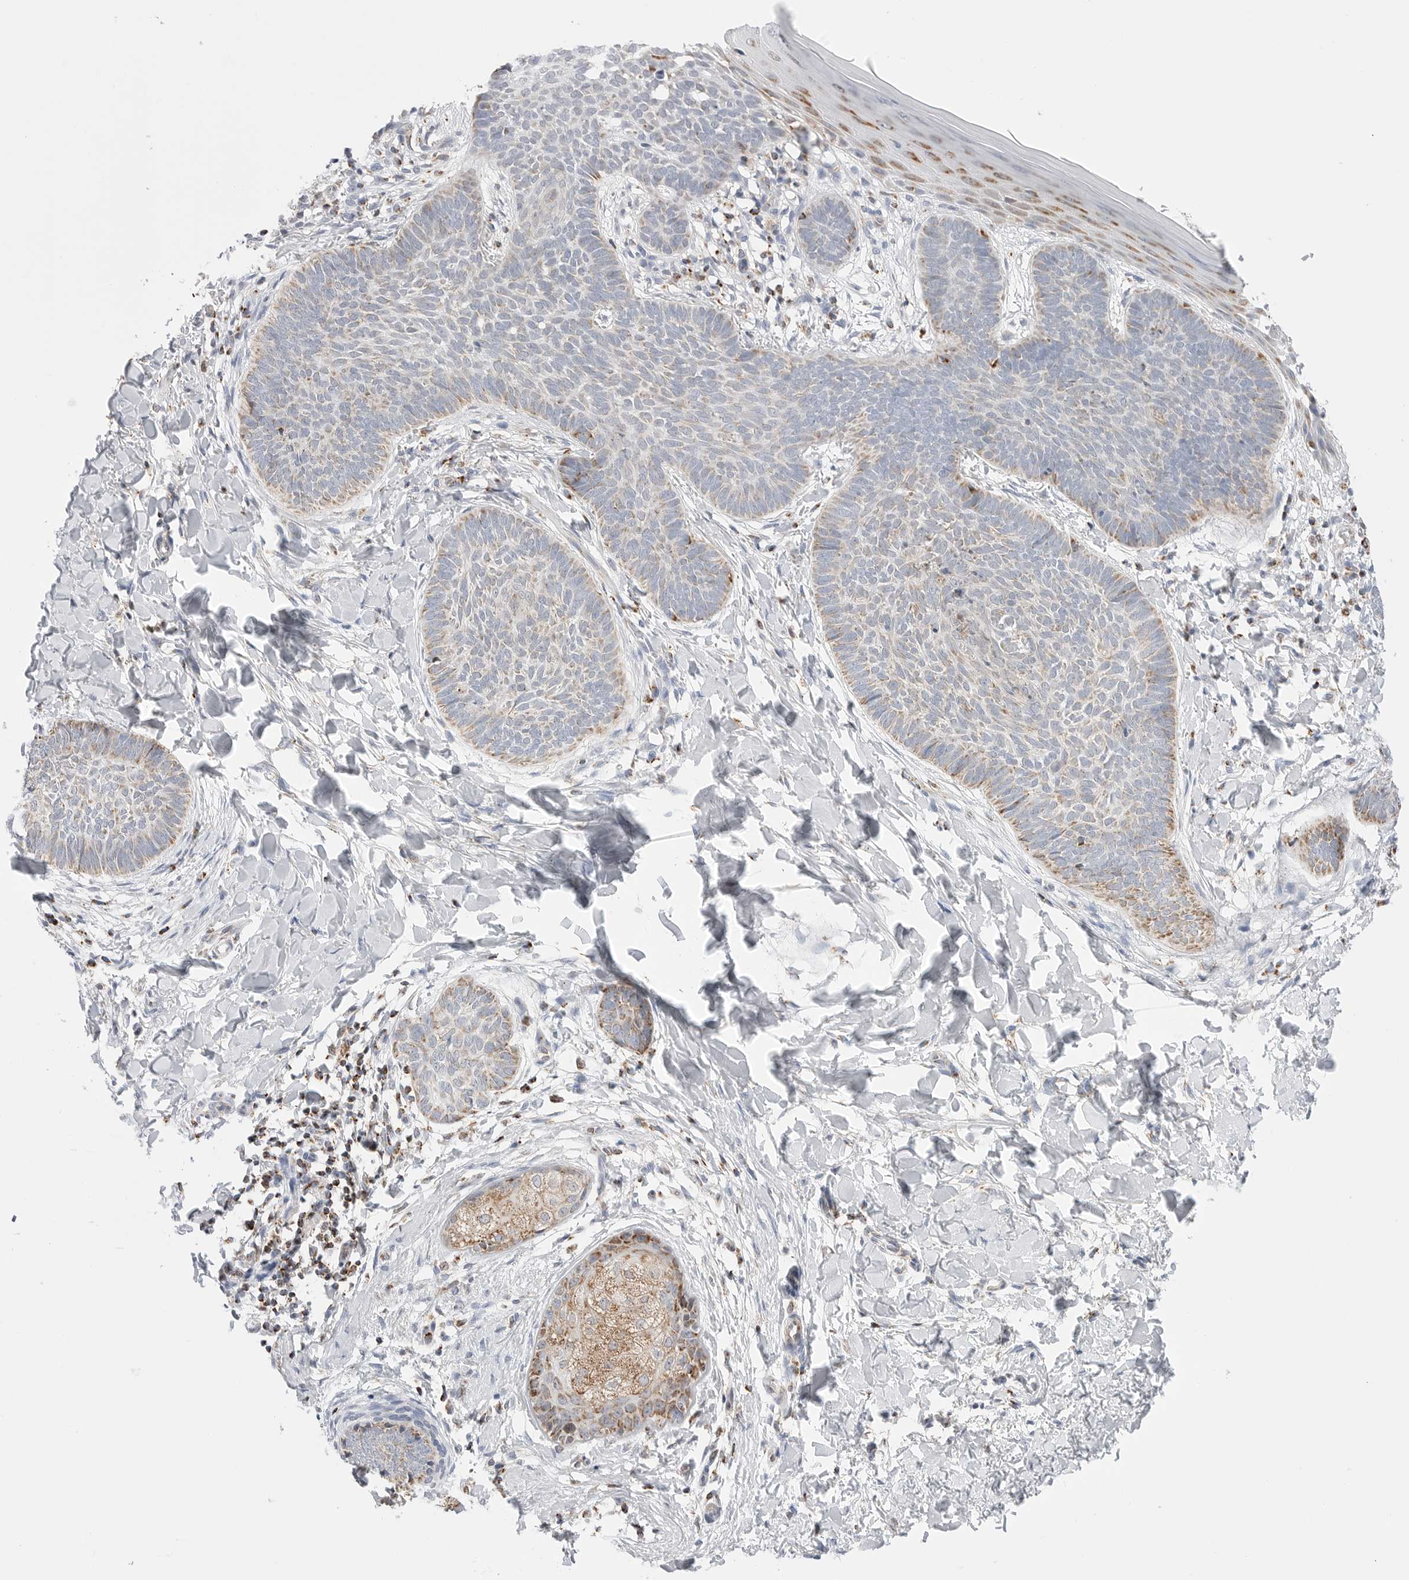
{"staining": {"intensity": "weak", "quantity": "<25%", "location": "cytoplasmic/membranous"}, "tissue": "skin cancer", "cell_type": "Tumor cells", "image_type": "cancer", "snomed": [{"axis": "morphology", "description": "Normal tissue, NOS"}, {"axis": "morphology", "description": "Basal cell carcinoma"}, {"axis": "topography", "description": "Skin"}], "caption": "Skin cancer (basal cell carcinoma) was stained to show a protein in brown. There is no significant positivity in tumor cells. (Brightfield microscopy of DAB immunohistochemistry (IHC) at high magnification).", "gene": "ATP5IF1", "patient": {"sex": "male", "age": 50}}